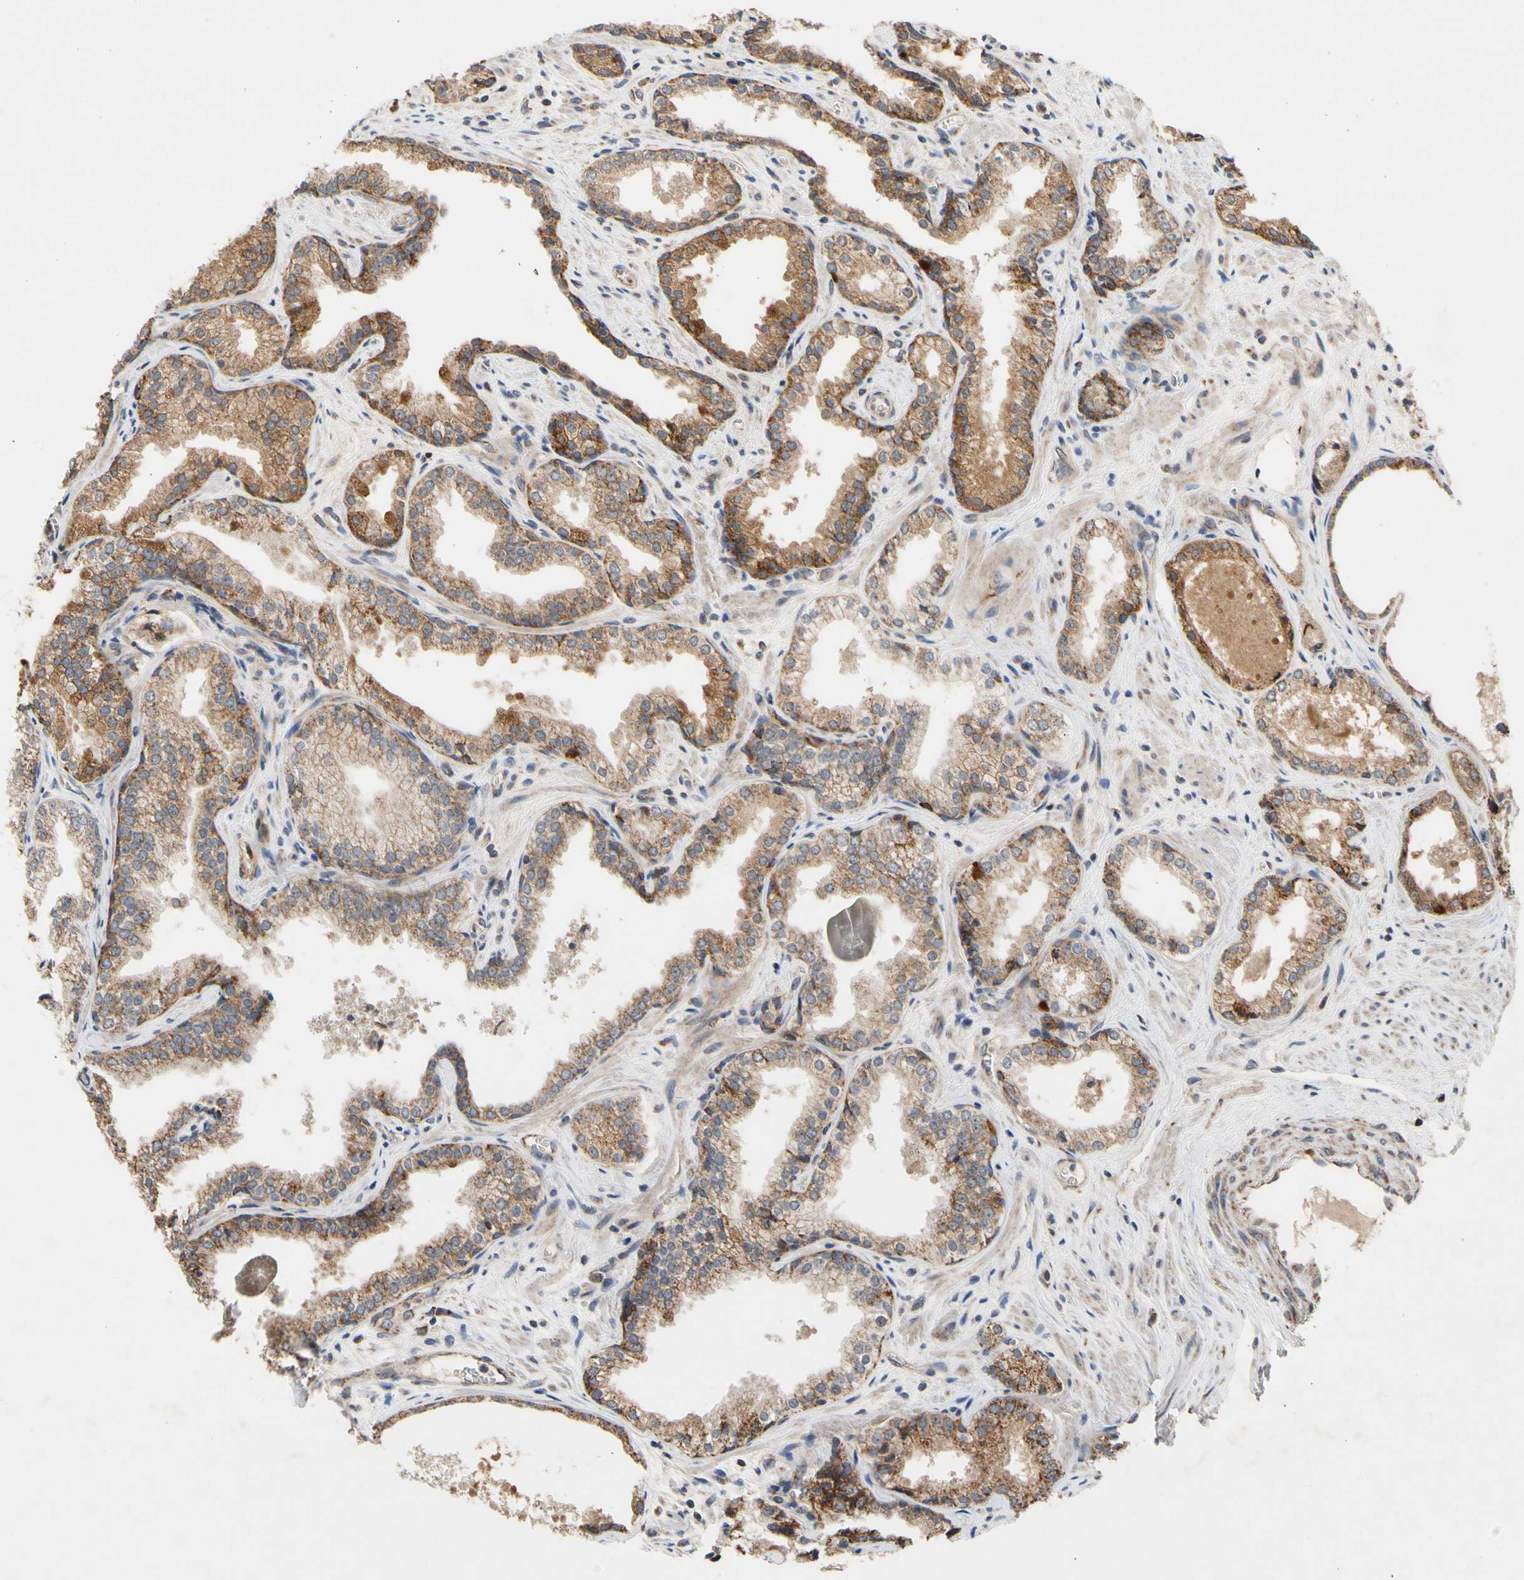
{"staining": {"intensity": "moderate", "quantity": ">75%", "location": "cytoplasmic/membranous"}, "tissue": "prostate cancer", "cell_type": "Tumor cells", "image_type": "cancer", "snomed": [{"axis": "morphology", "description": "Adenocarcinoma, Low grade"}, {"axis": "topography", "description": "Prostate"}], "caption": "Prostate cancer stained with DAB immunohistochemistry displays medium levels of moderate cytoplasmic/membranous positivity in approximately >75% of tumor cells.", "gene": "GPD2", "patient": {"sex": "male", "age": 60}}